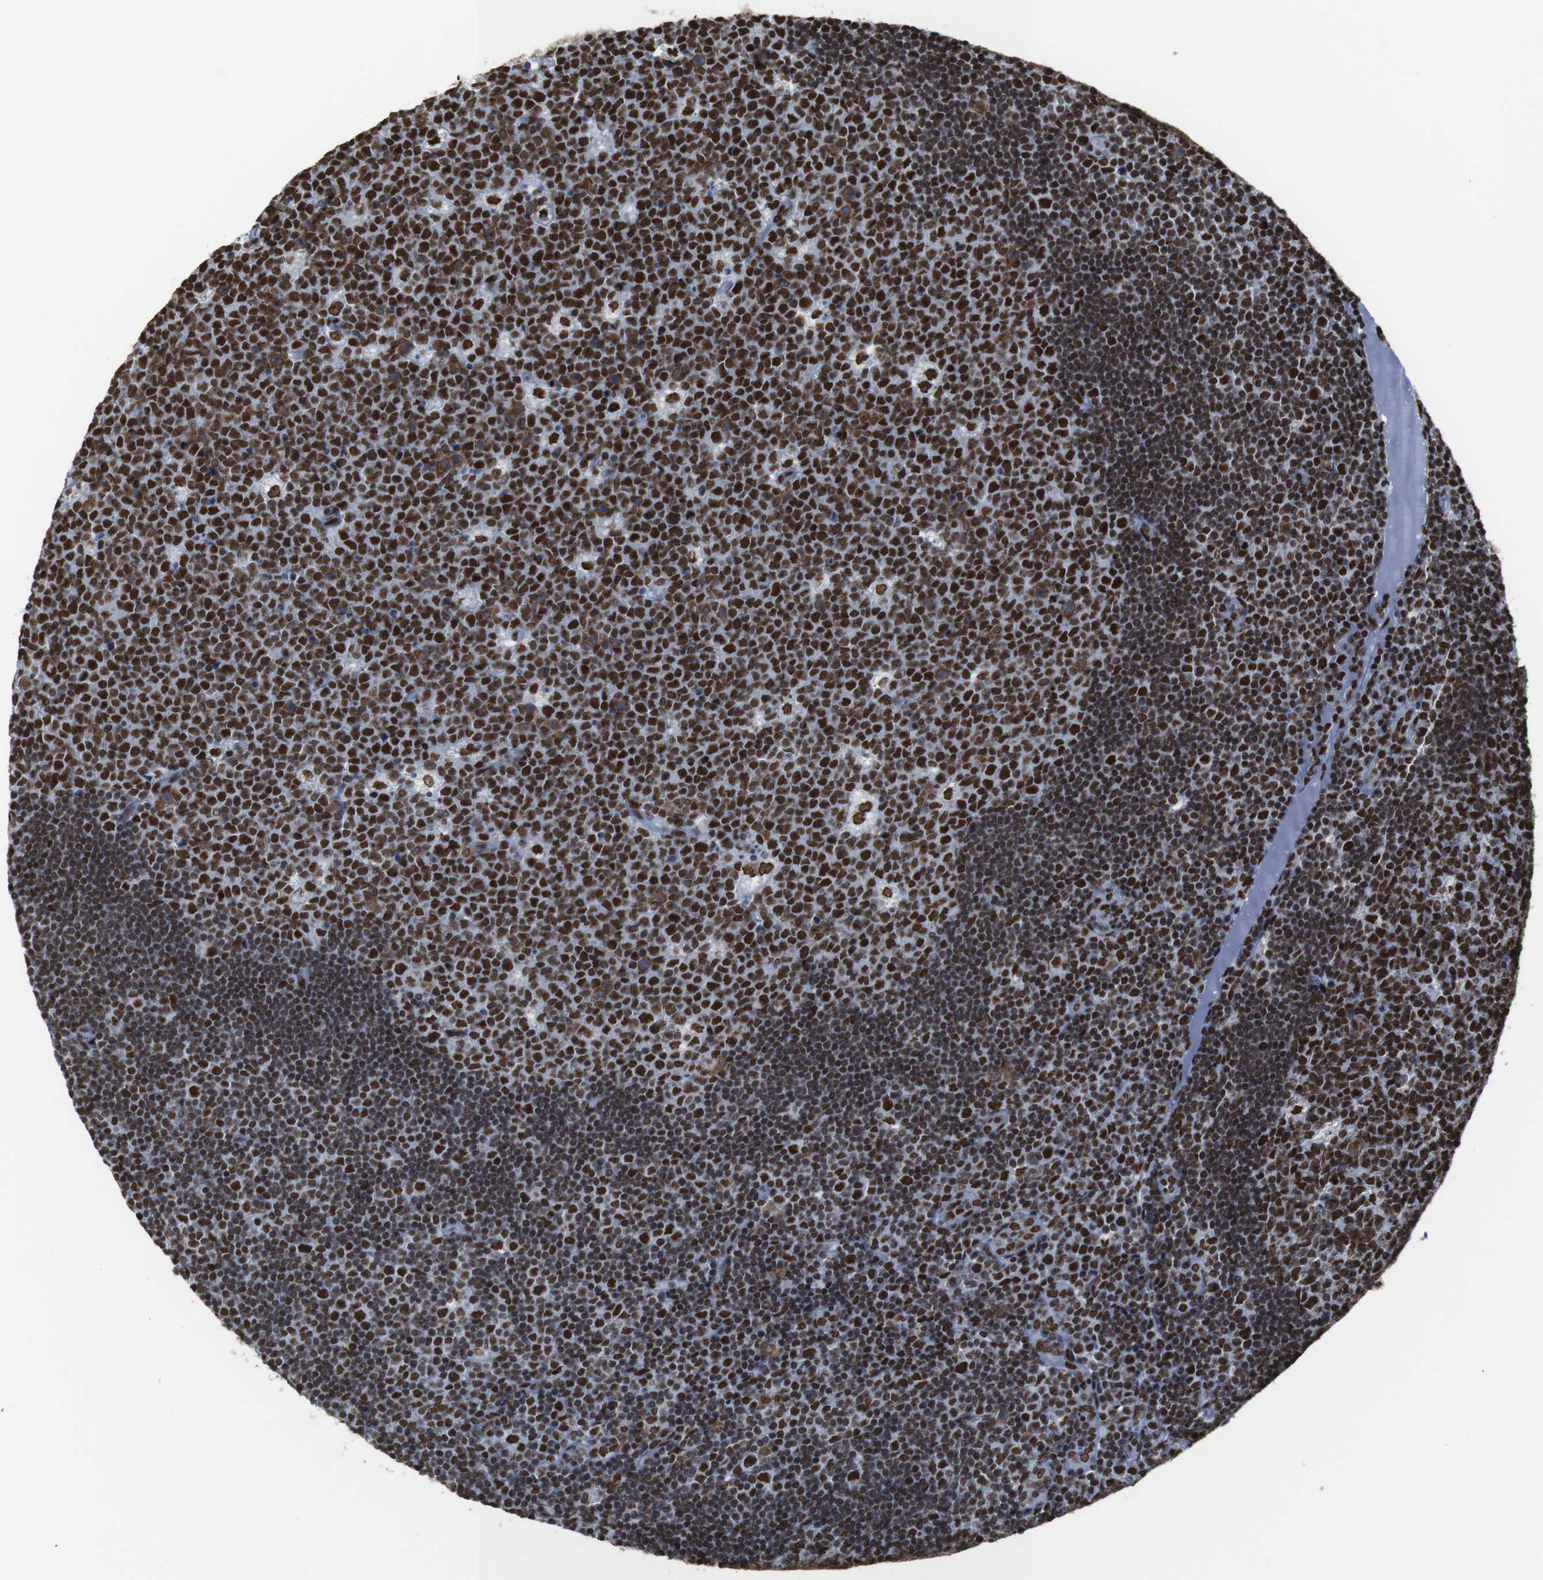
{"staining": {"intensity": "strong", "quantity": ">75%", "location": "nuclear"}, "tissue": "lymph node", "cell_type": "Germinal center cells", "image_type": "normal", "snomed": [{"axis": "morphology", "description": "Normal tissue, NOS"}, {"axis": "topography", "description": "Lymph node"}, {"axis": "topography", "description": "Salivary gland"}], "caption": "Immunohistochemistry of normal human lymph node reveals high levels of strong nuclear positivity in approximately >75% of germinal center cells.", "gene": "ROMO1", "patient": {"sex": "male", "age": 8}}